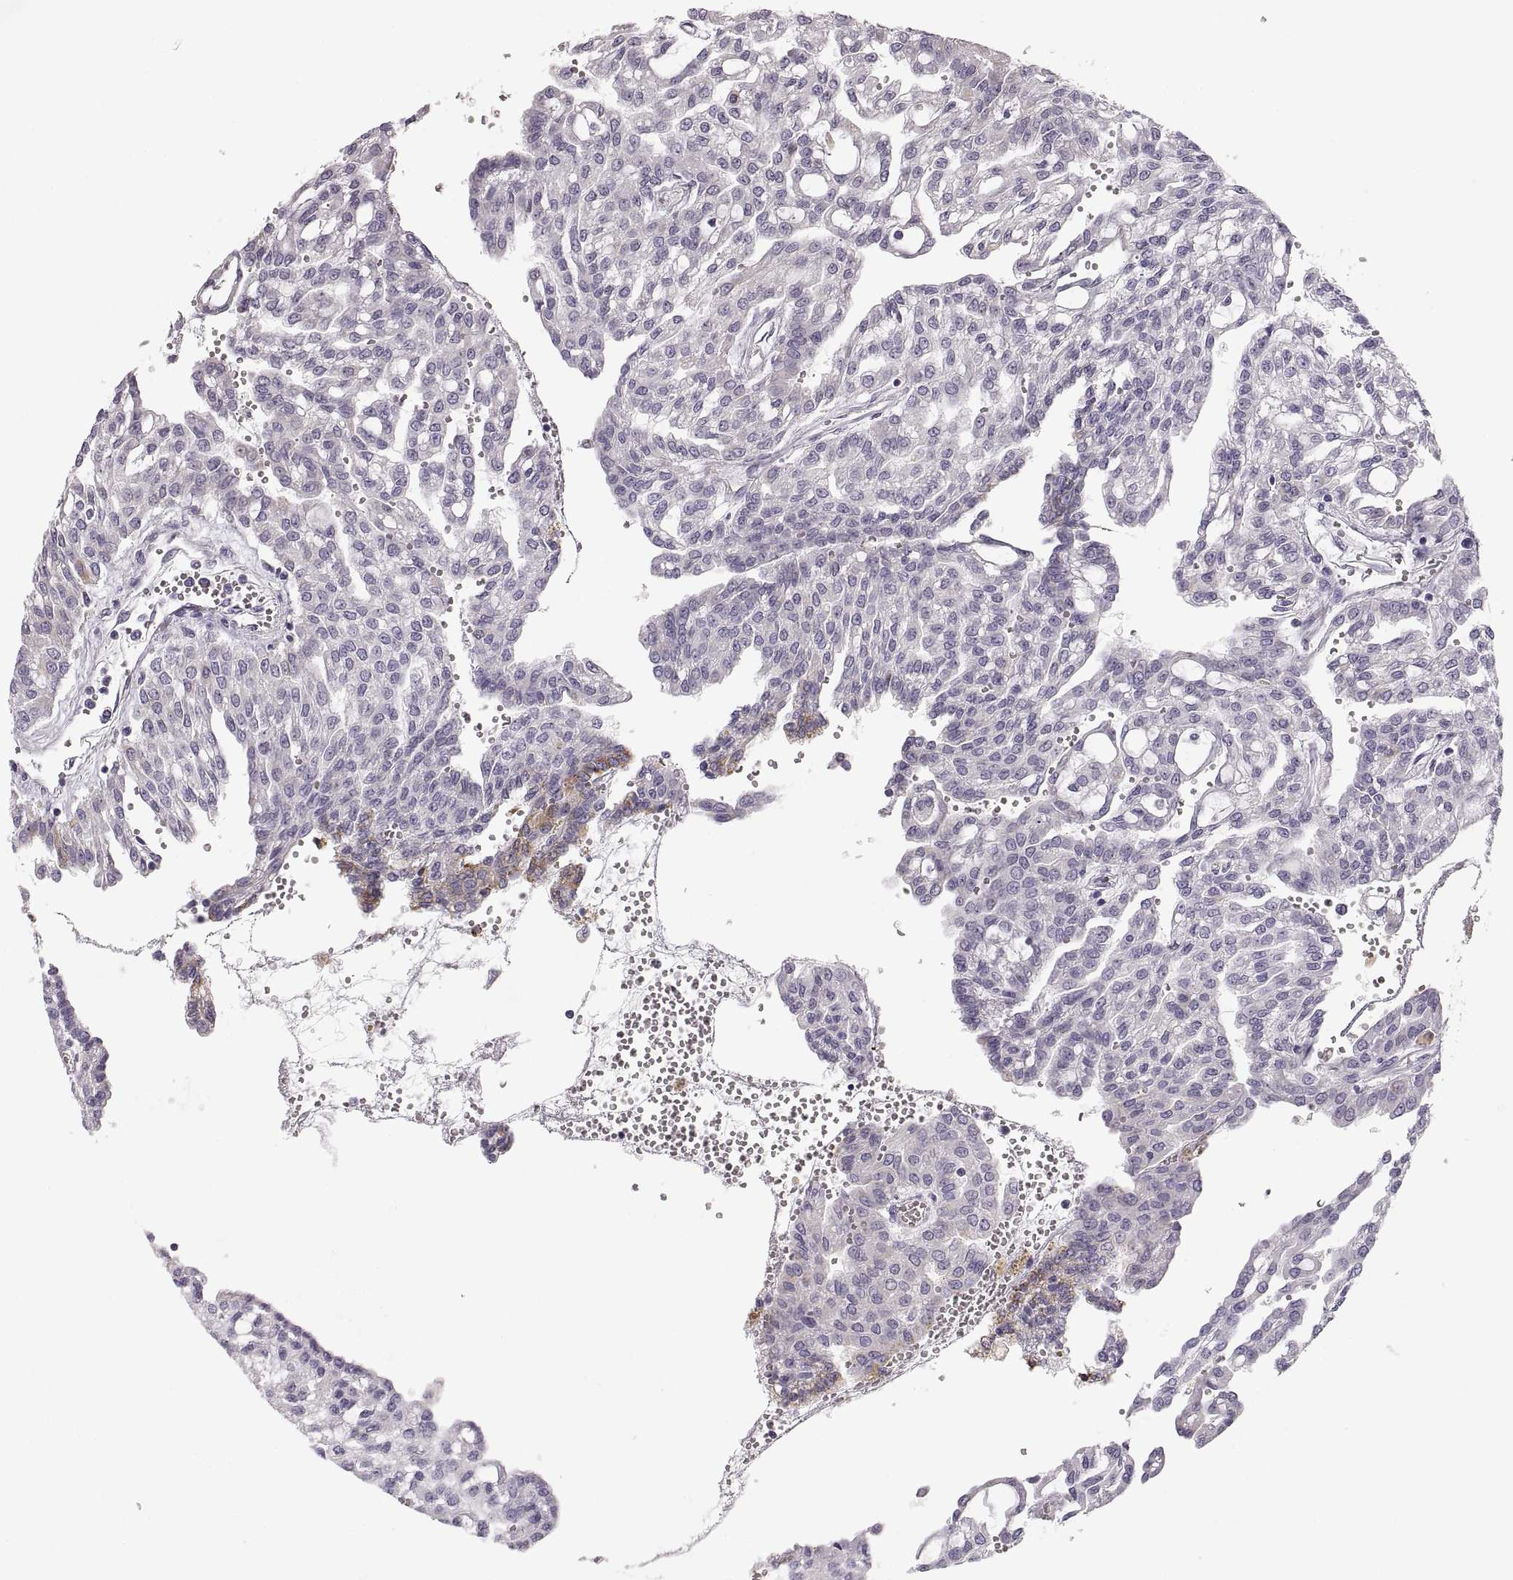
{"staining": {"intensity": "negative", "quantity": "none", "location": "none"}, "tissue": "renal cancer", "cell_type": "Tumor cells", "image_type": "cancer", "snomed": [{"axis": "morphology", "description": "Adenocarcinoma, NOS"}, {"axis": "topography", "description": "Kidney"}], "caption": "Tumor cells are negative for protein expression in human adenocarcinoma (renal).", "gene": "COL9A3", "patient": {"sex": "male", "age": 63}}